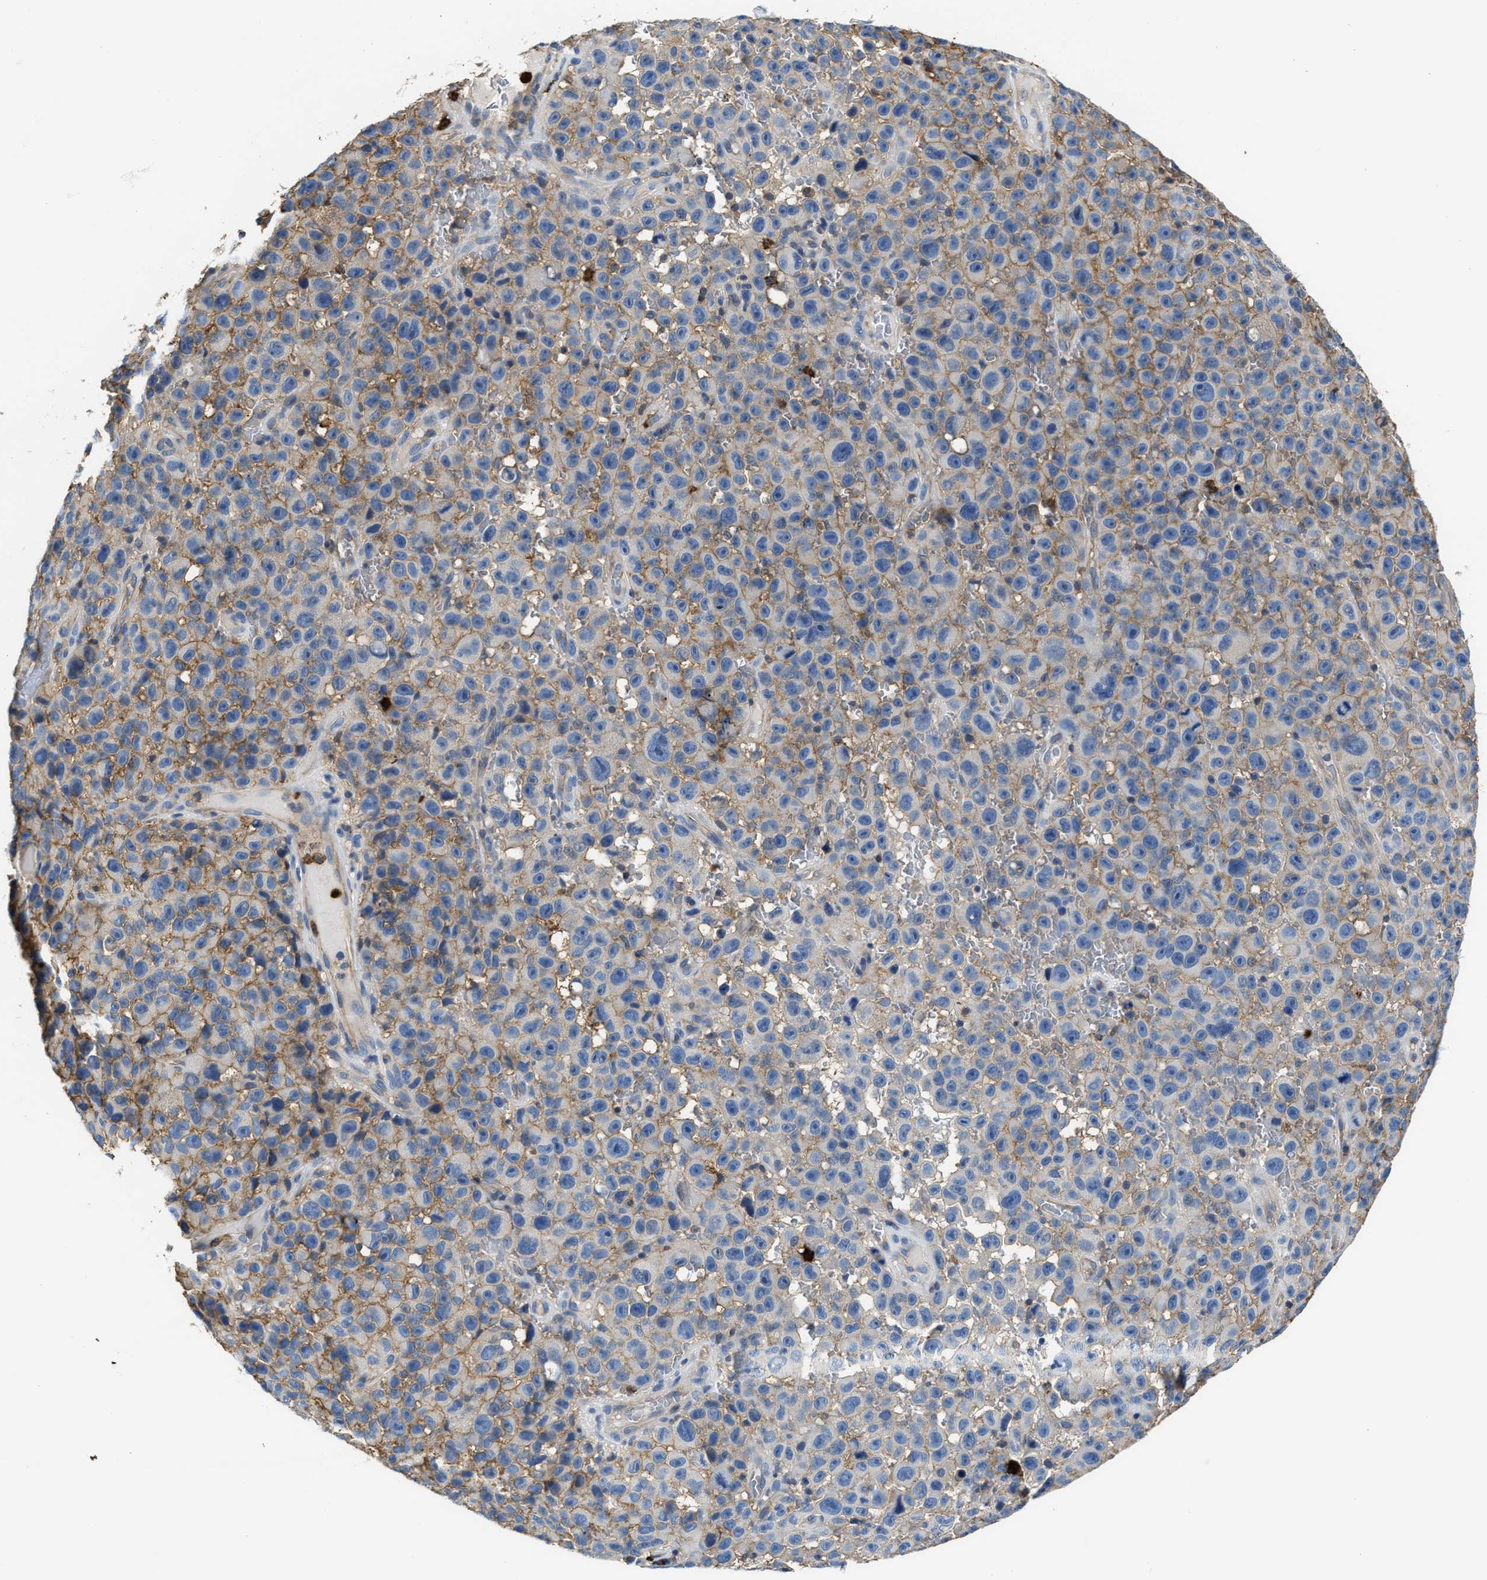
{"staining": {"intensity": "negative", "quantity": "none", "location": "none"}, "tissue": "melanoma", "cell_type": "Tumor cells", "image_type": "cancer", "snomed": [{"axis": "morphology", "description": "Malignant melanoma, NOS"}, {"axis": "topography", "description": "Skin"}], "caption": "This is an IHC image of human malignant melanoma. There is no positivity in tumor cells.", "gene": "TRAF6", "patient": {"sex": "female", "age": 82}}